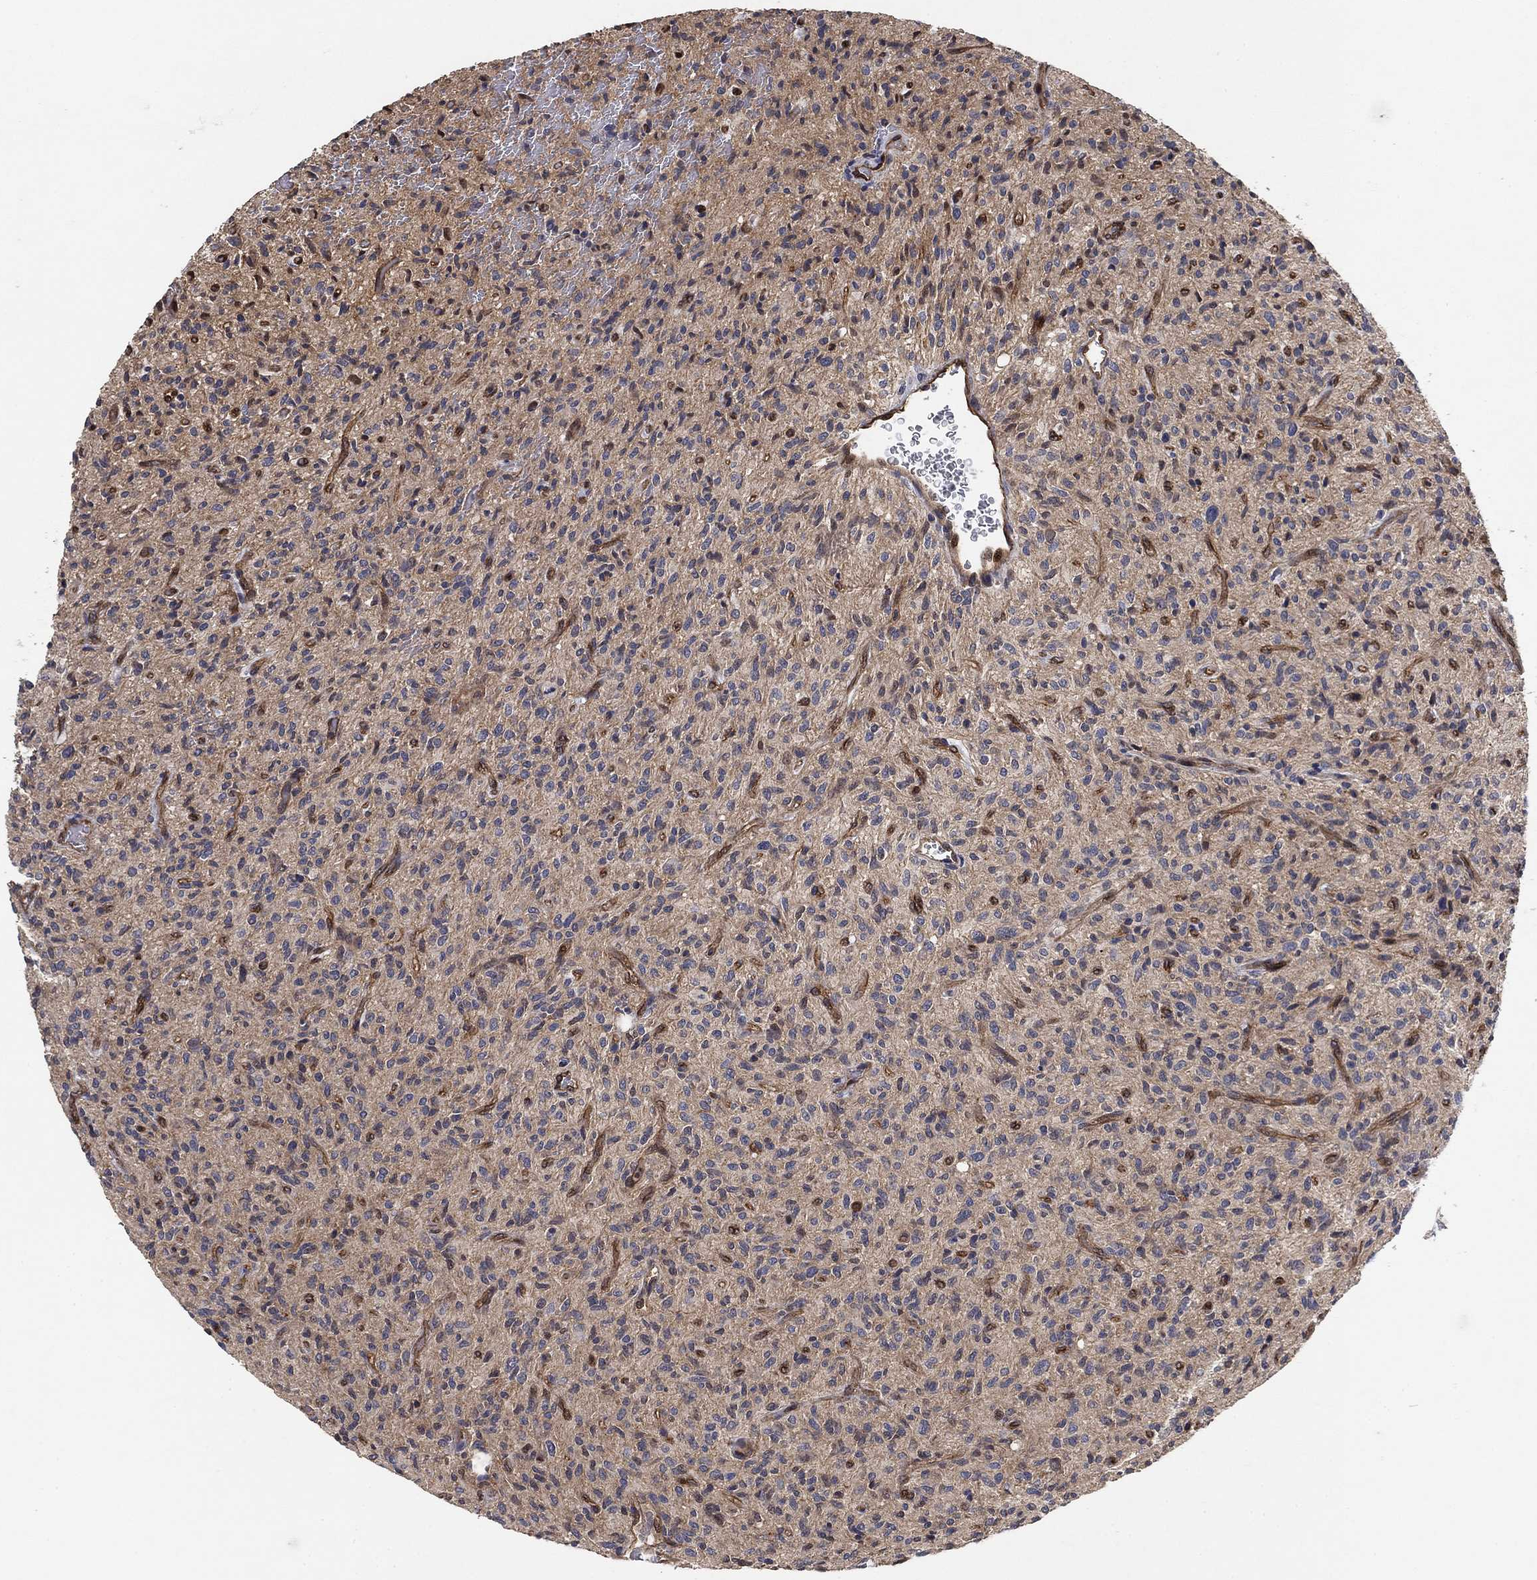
{"staining": {"intensity": "negative", "quantity": "none", "location": "none"}, "tissue": "glioma", "cell_type": "Tumor cells", "image_type": "cancer", "snomed": [{"axis": "morphology", "description": "Glioma, malignant, High grade"}, {"axis": "topography", "description": "Brain"}], "caption": "Immunohistochemistry (IHC) image of neoplastic tissue: human malignant glioma (high-grade) stained with DAB shows no significant protein staining in tumor cells.", "gene": "MCUR1", "patient": {"sex": "male", "age": 64}}